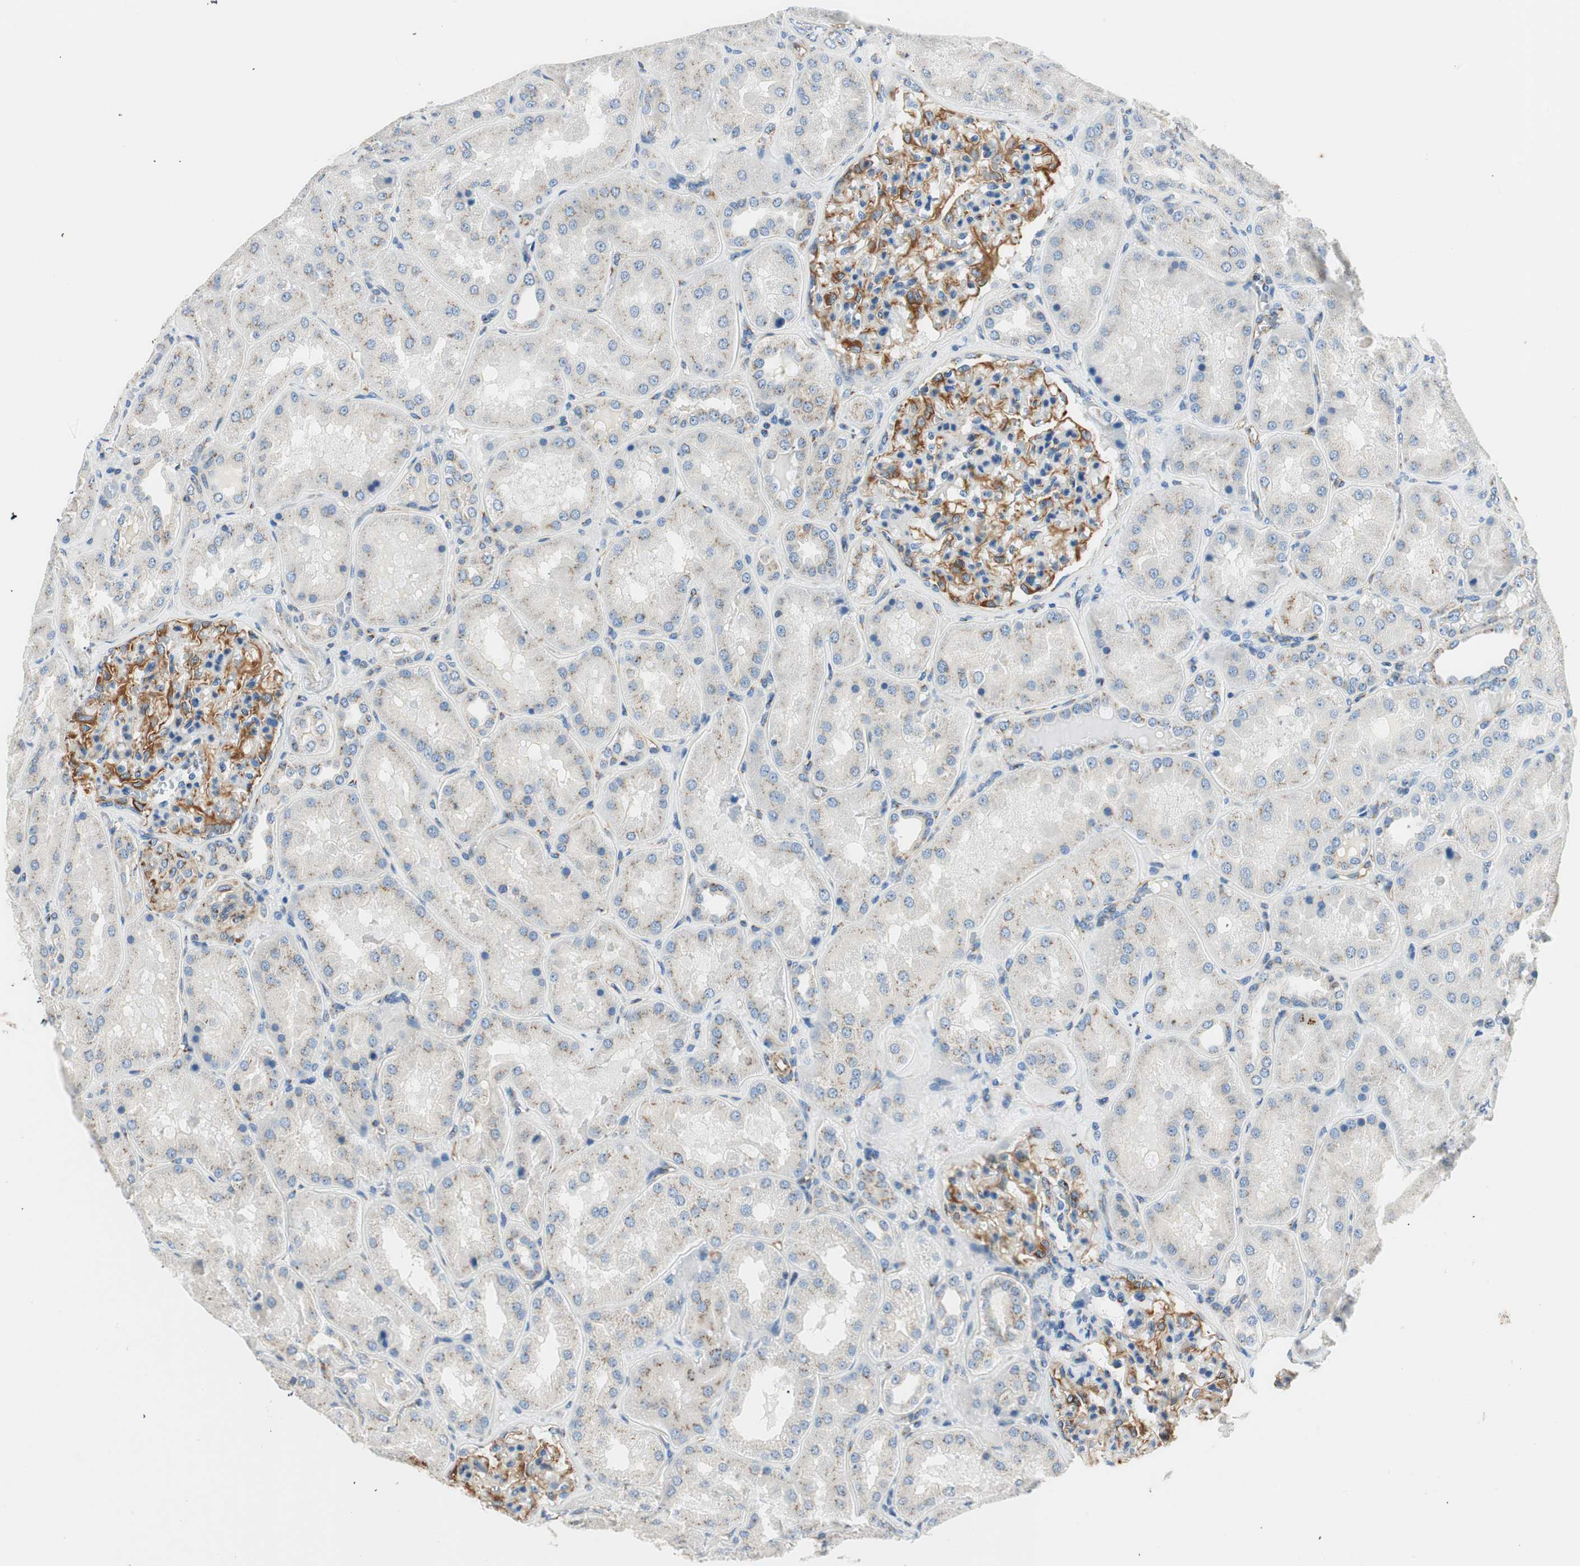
{"staining": {"intensity": "strong", "quantity": "25%-75%", "location": "cytoplasmic/membranous"}, "tissue": "kidney", "cell_type": "Cells in glomeruli", "image_type": "normal", "snomed": [{"axis": "morphology", "description": "Normal tissue, NOS"}, {"axis": "topography", "description": "Kidney"}], "caption": "A brown stain labels strong cytoplasmic/membranous positivity of a protein in cells in glomeruli of unremarkable kidney.", "gene": "TMF1", "patient": {"sex": "female", "age": 56}}